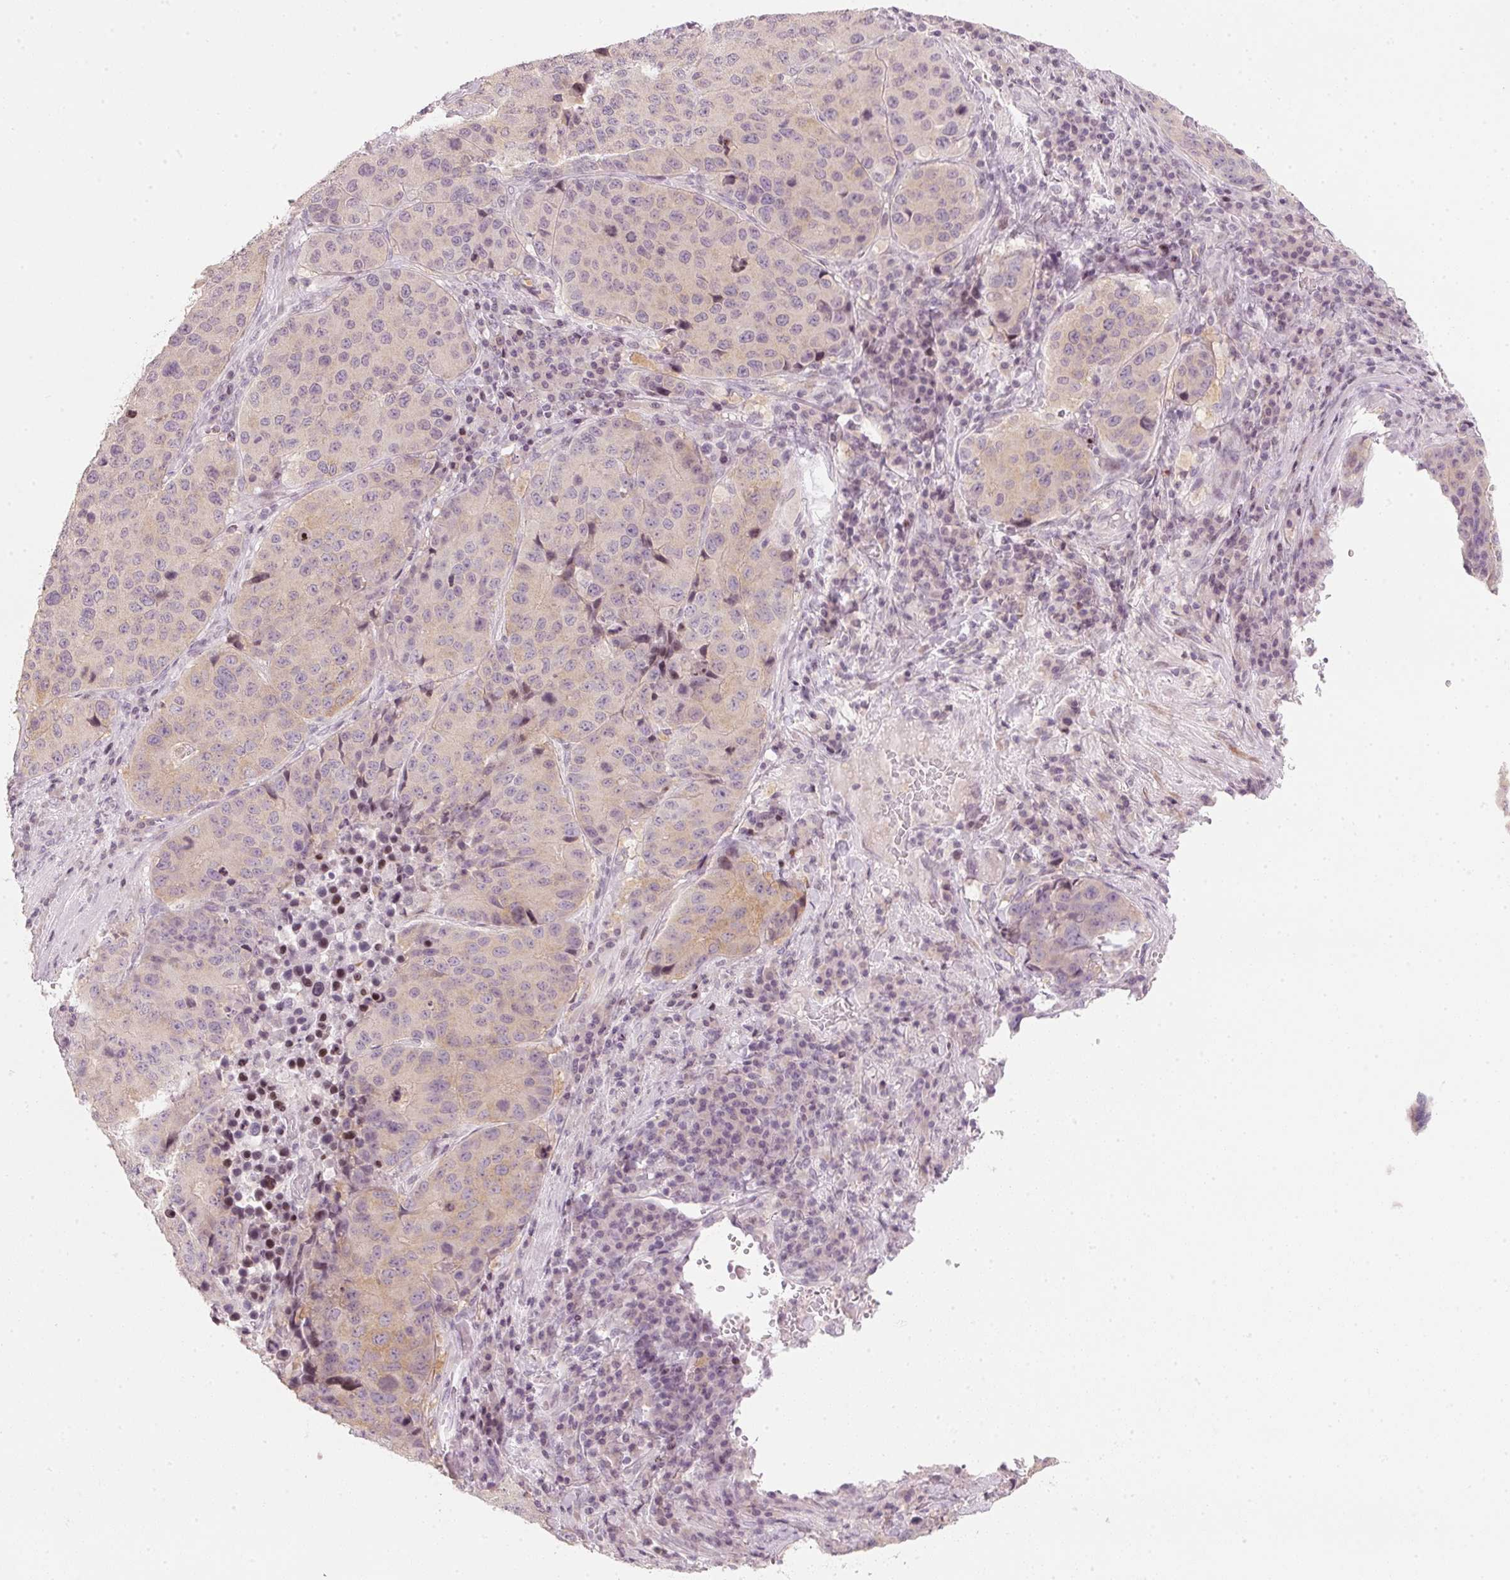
{"staining": {"intensity": "weak", "quantity": "<25%", "location": "cytoplasmic/membranous"}, "tissue": "stomach cancer", "cell_type": "Tumor cells", "image_type": "cancer", "snomed": [{"axis": "morphology", "description": "Adenocarcinoma, NOS"}, {"axis": "topography", "description": "Stomach"}], "caption": "Human stomach cancer stained for a protein using immunohistochemistry displays no positivity in tumor cells.", "gene": "SFRP4", "patient": {"sex": "male", "age": 71}}